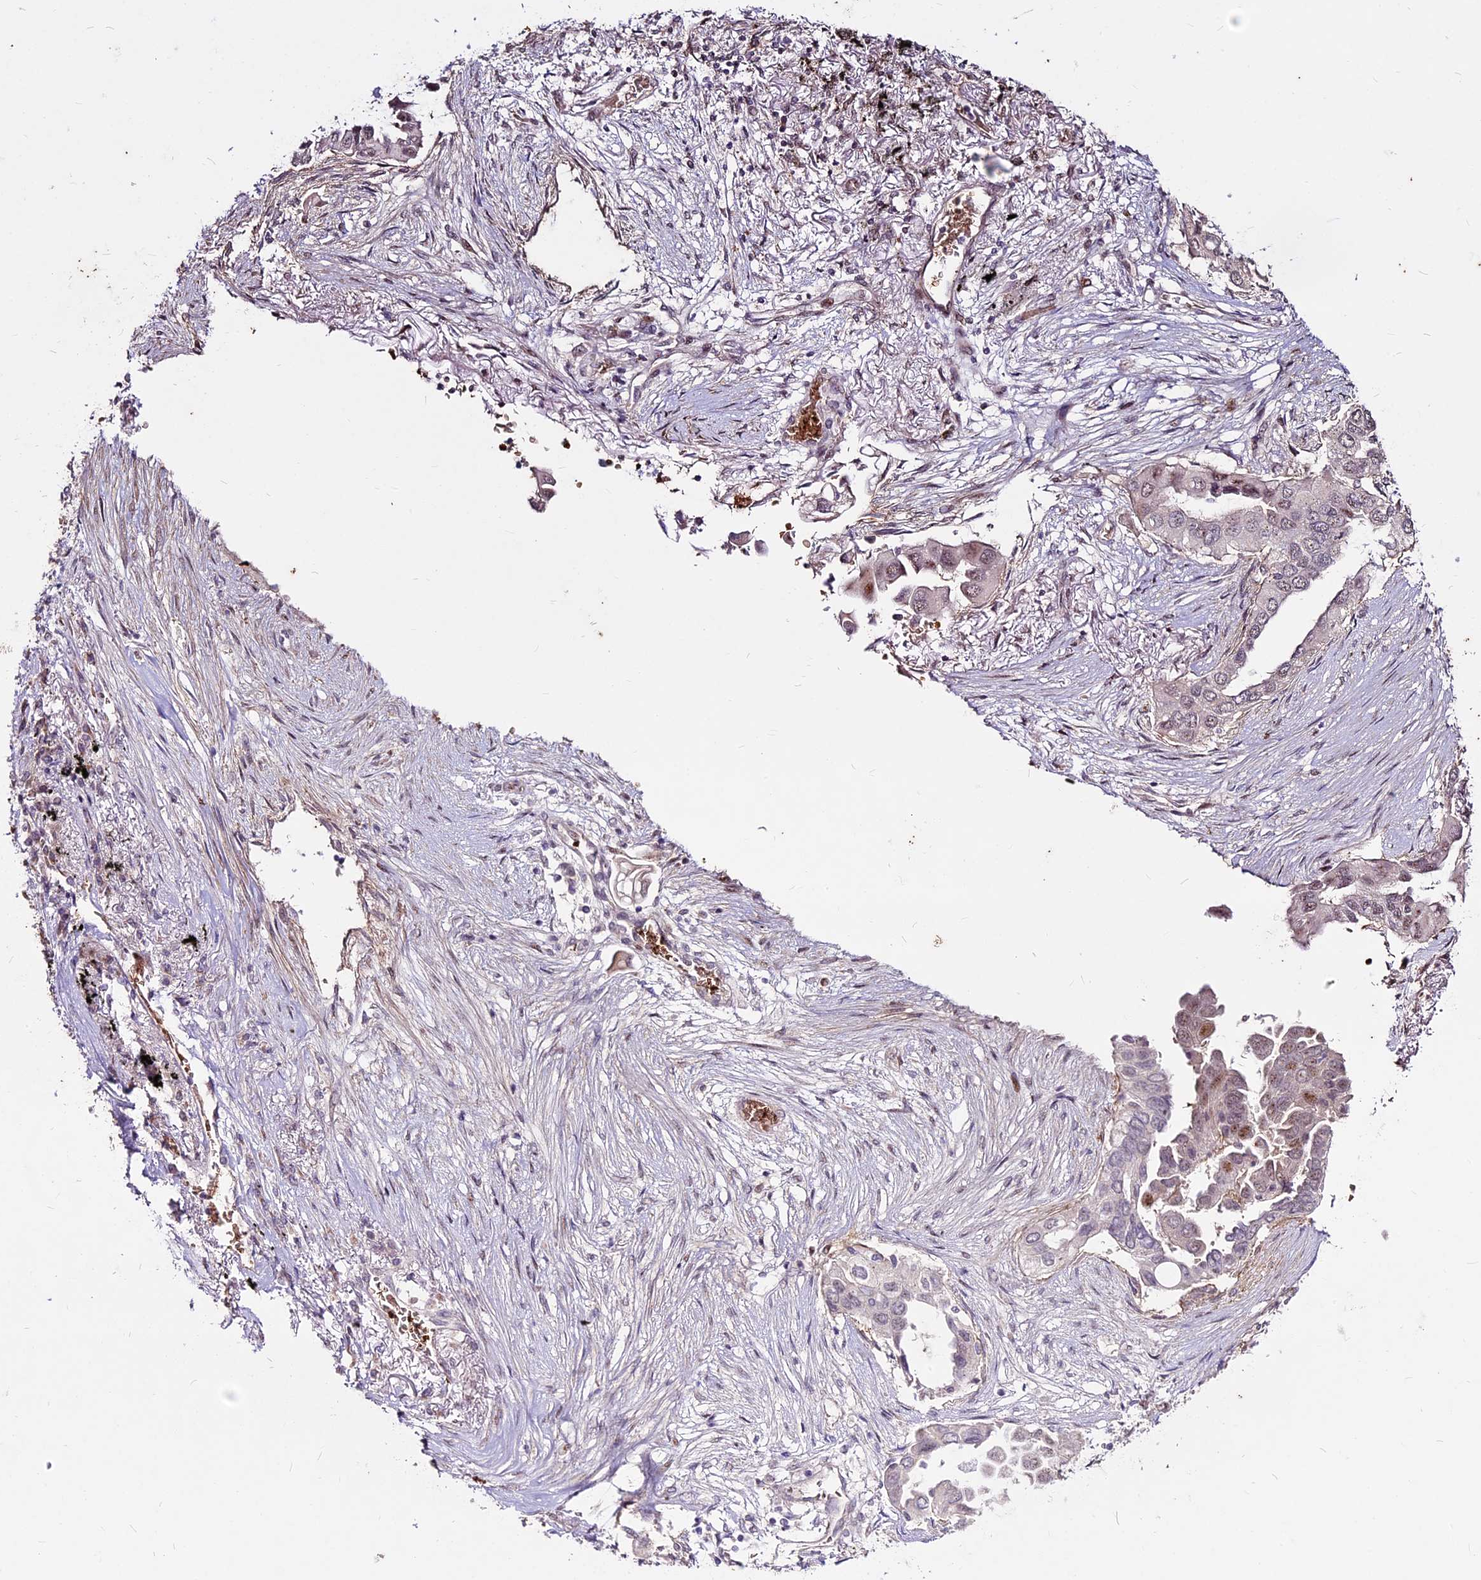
{"staining": {"intensity": "weak", "quantity": "25%-75%", "location": "nuclear"}, "tissue": "lung cancer", "cell_type": "Tumor cells", "image_type": "cancer", "snomed": [{"axis": "morphology", "description": "Adenocarcinoma, NOS"}, {"axis": "topography", "description": "Lung"}], "caption": "A histopathology image of lung adenocarcinoma stained for a protein displays weak nuclear brown staining in tumor cells.", "gene": "SUSD3", "patient": {"sex": "female", "age": 76}}